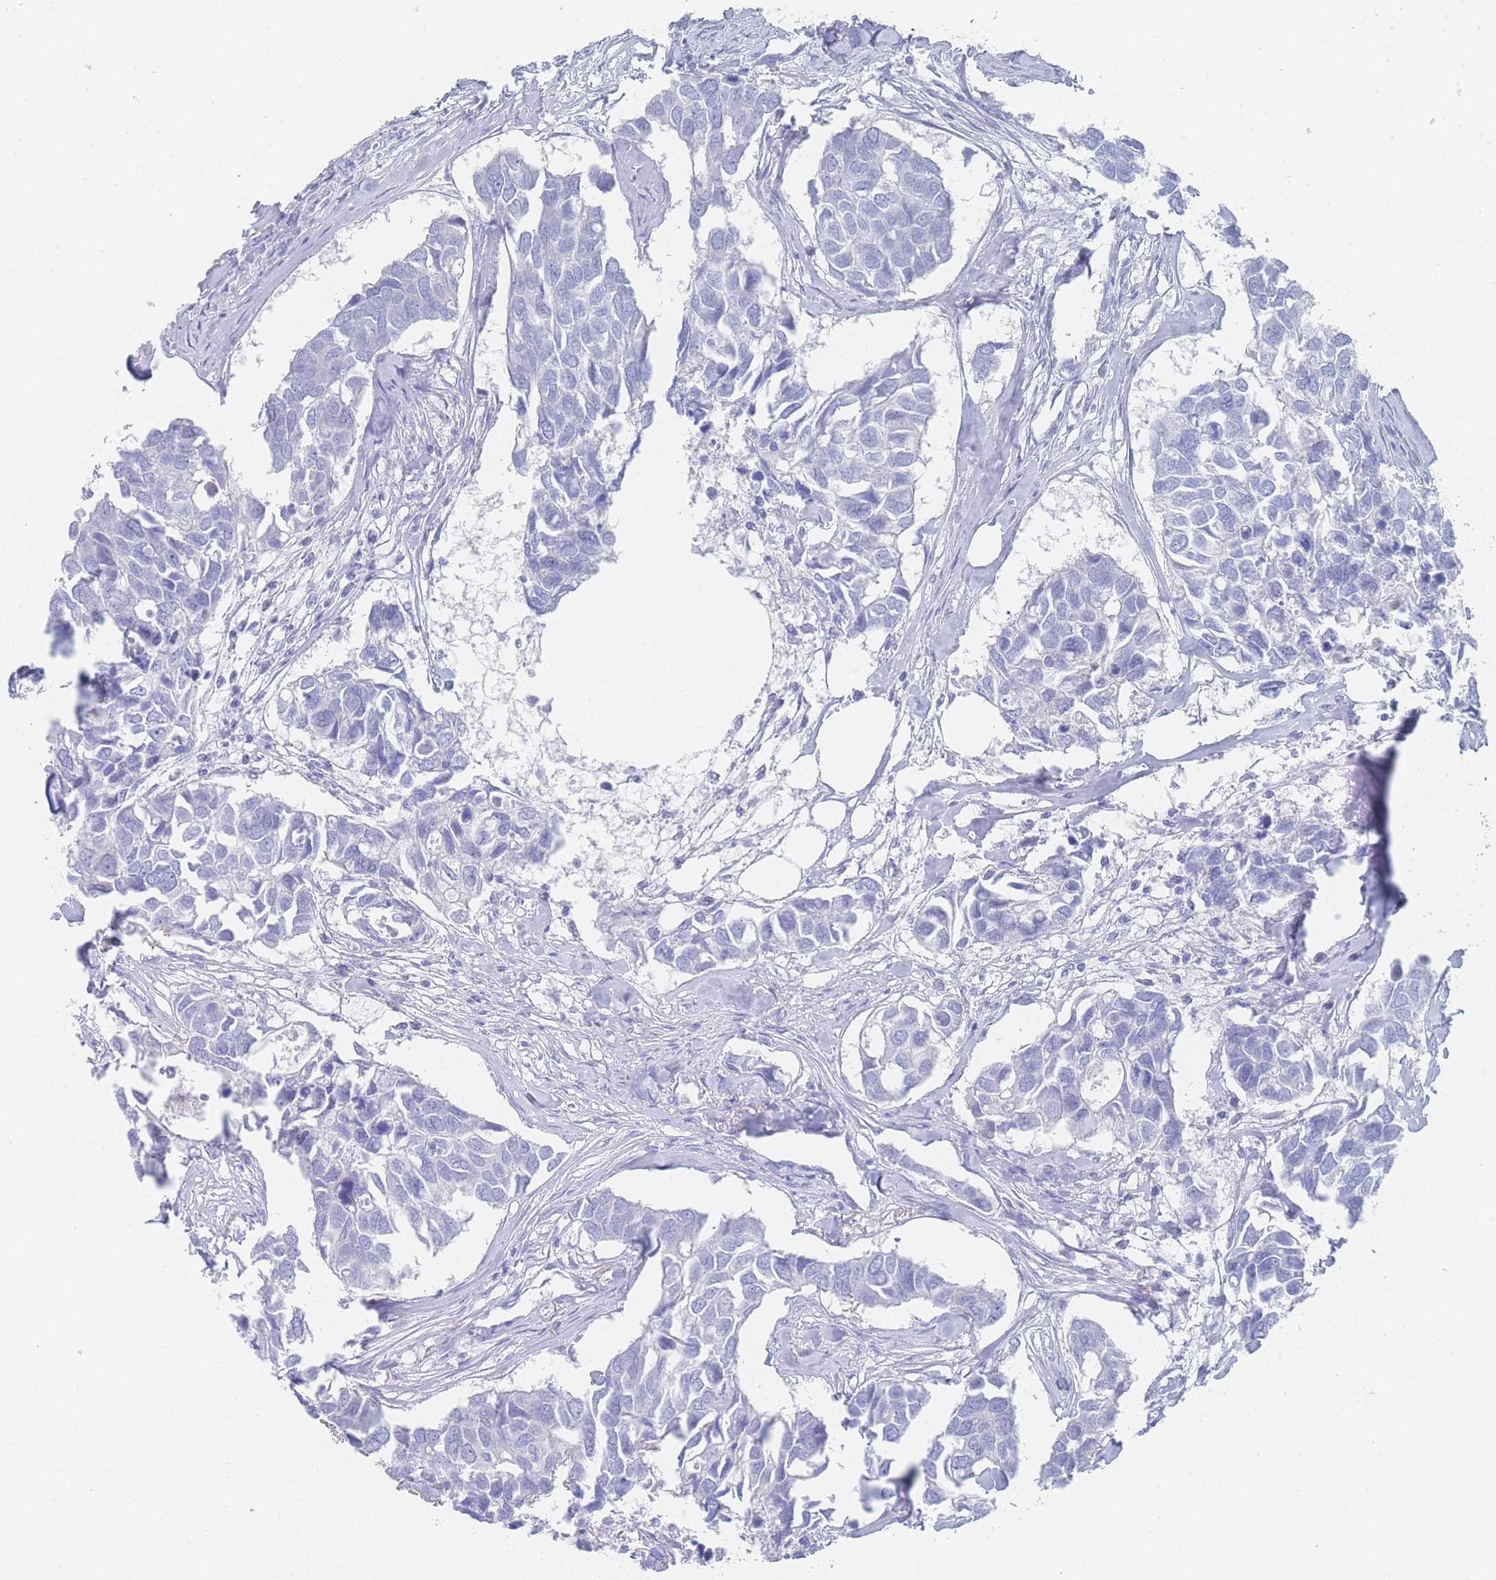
{"staining": {"intensity": "negative", "quantity": "none", "location": "none"}, "tissue": "breast cancer", "cell_type": "Tumor cells", "image_type": "cancer", "snomed": [{"axis": "morphology", "description": "Duct carcinoma"}, {"axis": "topography", "description": "Breast"}], "caption": "This is an IHC histopathology image of human invasive ductal carcinoma (breast). There is no staining in tumor cells.", "gene": "LRRC37A", "patient": {"sex": "female", "age": 83}}